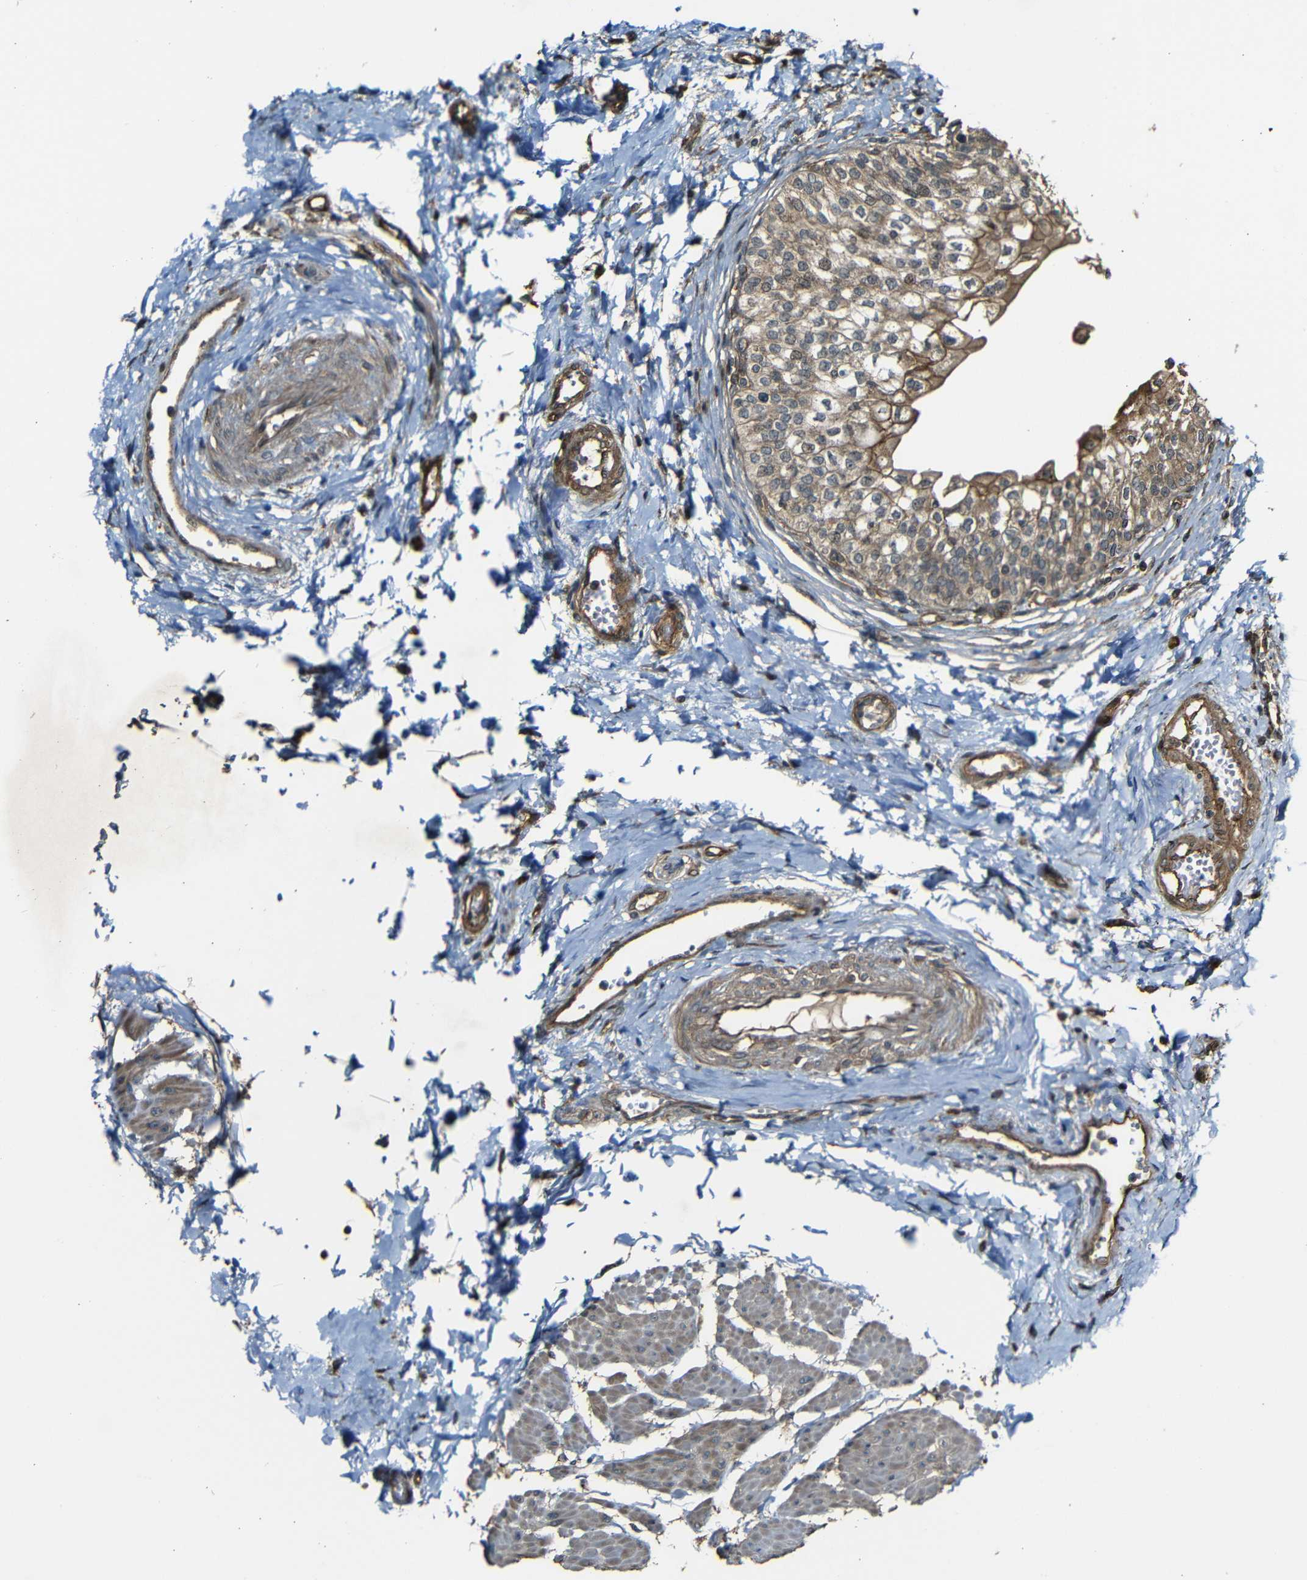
{"staining": {"intensity": "moderate", "quantity": ">75%", "location": "cytoplasmic/membranous,nuclear"}, "tissue": "urinary bladder", "cell_type": "Urothelial cells", "image_type": "normal", "snomed": [{"axis": "morphology", "description": "Normal tissue, NOS"}, {"axis": "topography", "description": "Urinary bladder"}], "caption": "A micrograph of urinary bladder stained for a protein displays moderate cytoplasmic/membranous,nuclear brown staining in urothelial cells.", "gene": "RELL1", "patient": {"sex": "male", "age": 55}}